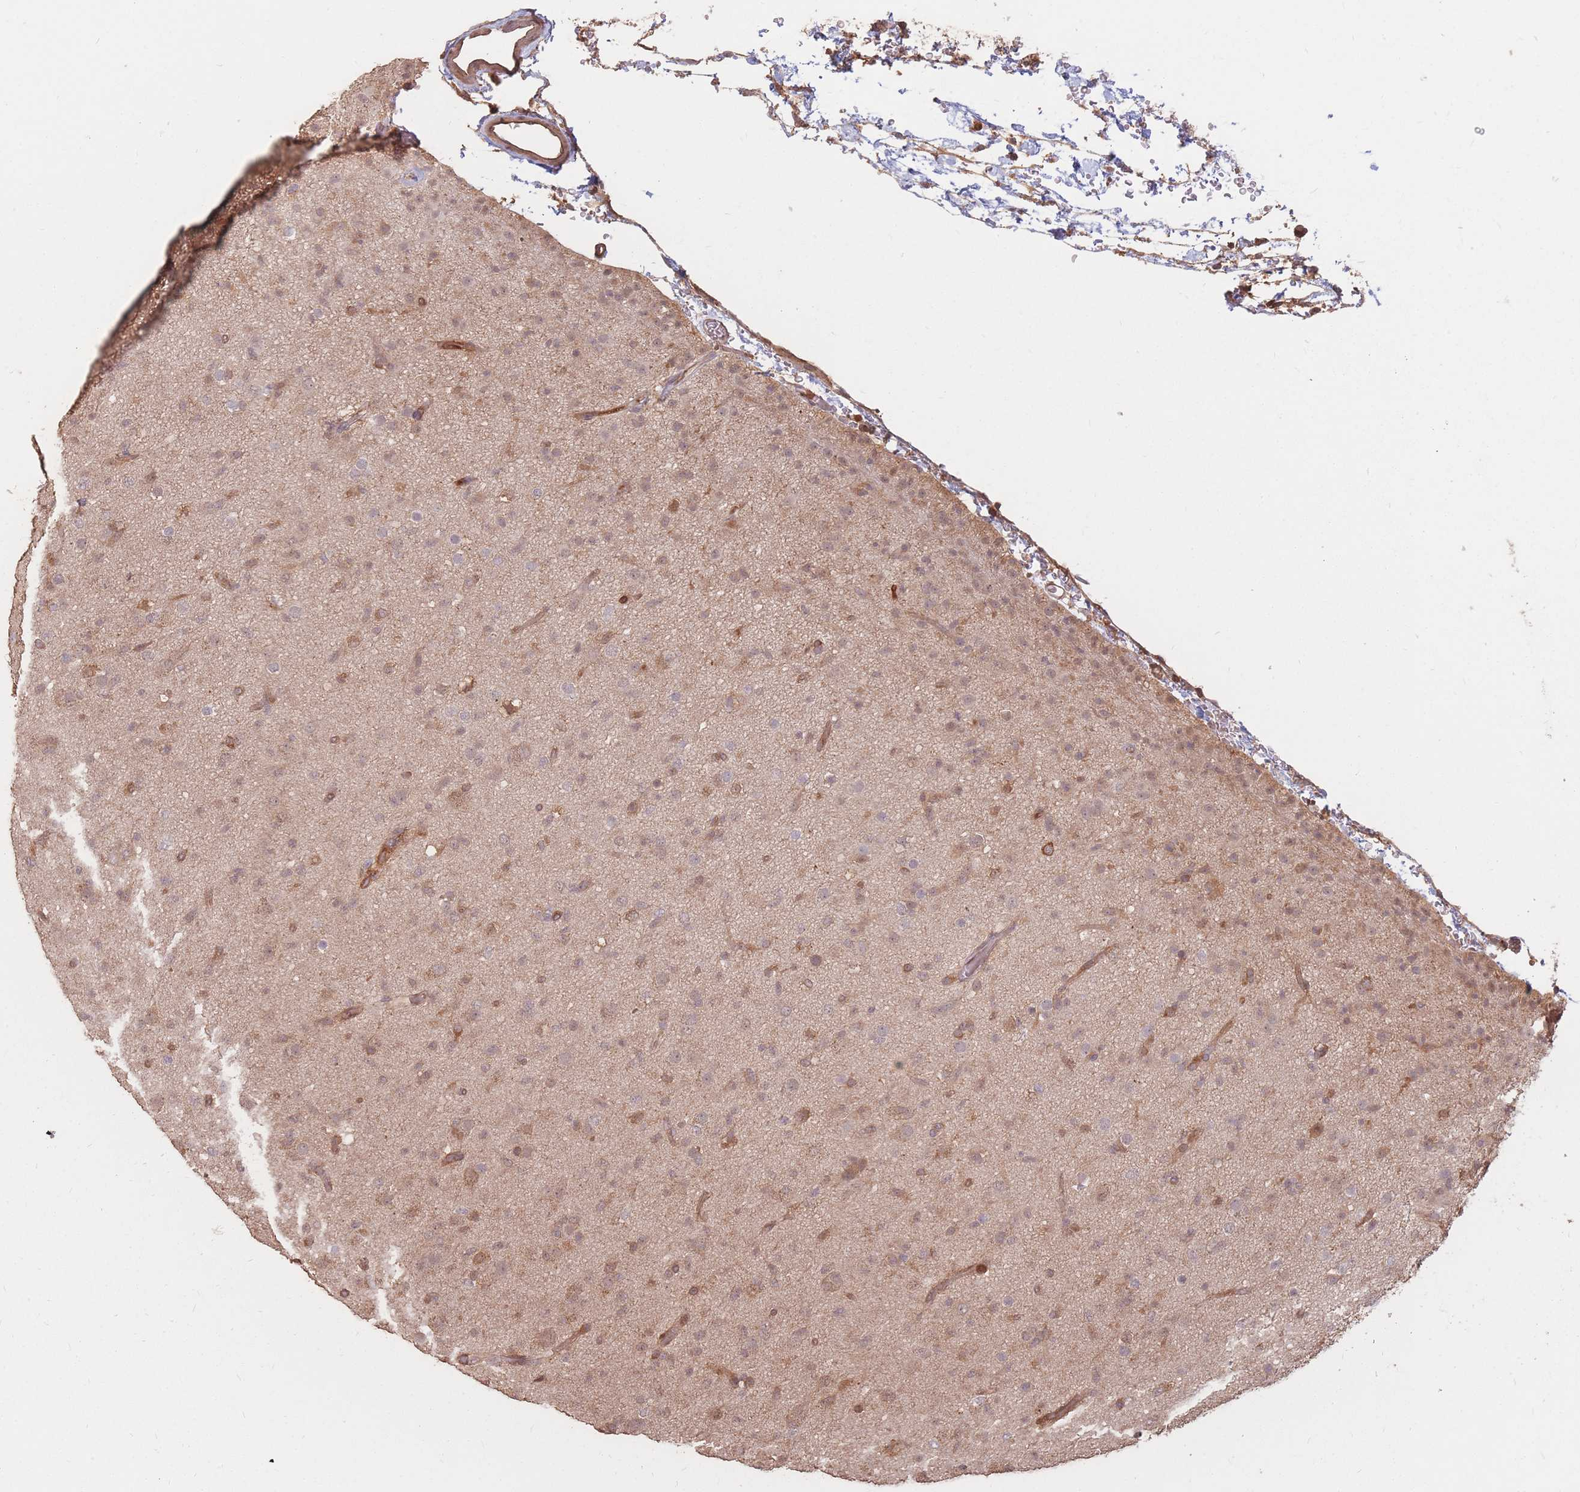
{"staining": {"intensity": "moderate", "quantity": "<25%", "location": "cytoplasmic/membranous"}, "tissue": "glioma", "cell_type": "Tumor cells", "image_type": "cancer", "snomed": [{"axis": "morphology", "description": "Glioma, malignant, Low grade"}, {"axis": "topography", "description": "Brain"}], "caption": "Low-grade glioma (malignant) stained for a protein exhibits moderate cytoplasmic/membranous positivity in tumor cells. (Brightfield microscopy of DAB IHC at high magnification).", "gene": "PLS3", "patient": {"sex": "male", "age": 65}}